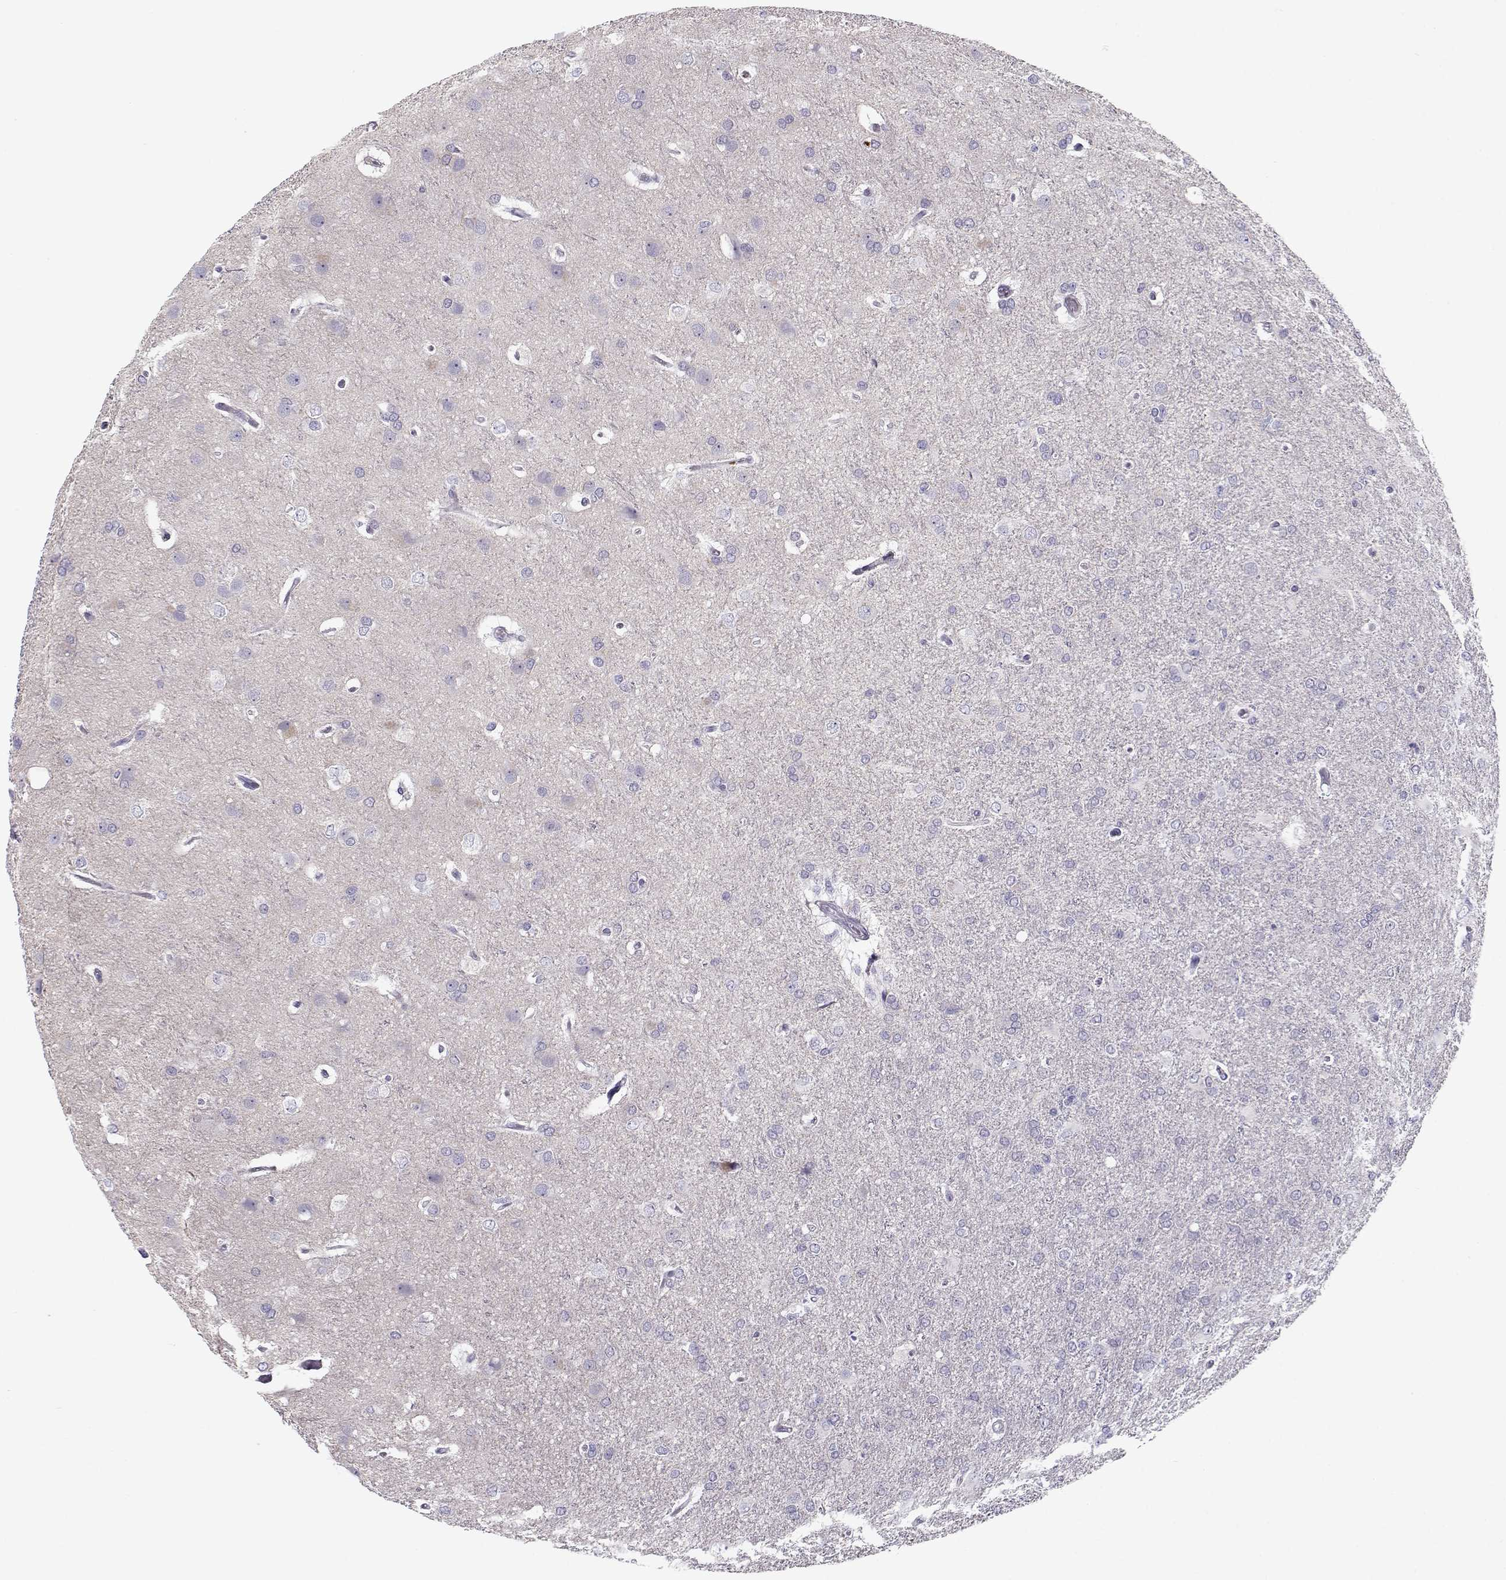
{"staining": {"intensity": "negative", "quantity": "none", "location": "none"}, "tissue": "glioma", "cell_type": "Tumor cells", "image_type": "cancer", "snomed": [{"axis": "morphology", "description": "Glioma, malignant, High grade"}, {"axis": "topography", "description": "Brain"}], "caption": "Immunohistochemistry (IHC) micrograph of neoplastic tissue: glioma stained with DAB exhibits no significant protein positivity in tumor cells.", "gene": "KLF17", "patient": {"sex": "male", "age": 68}}